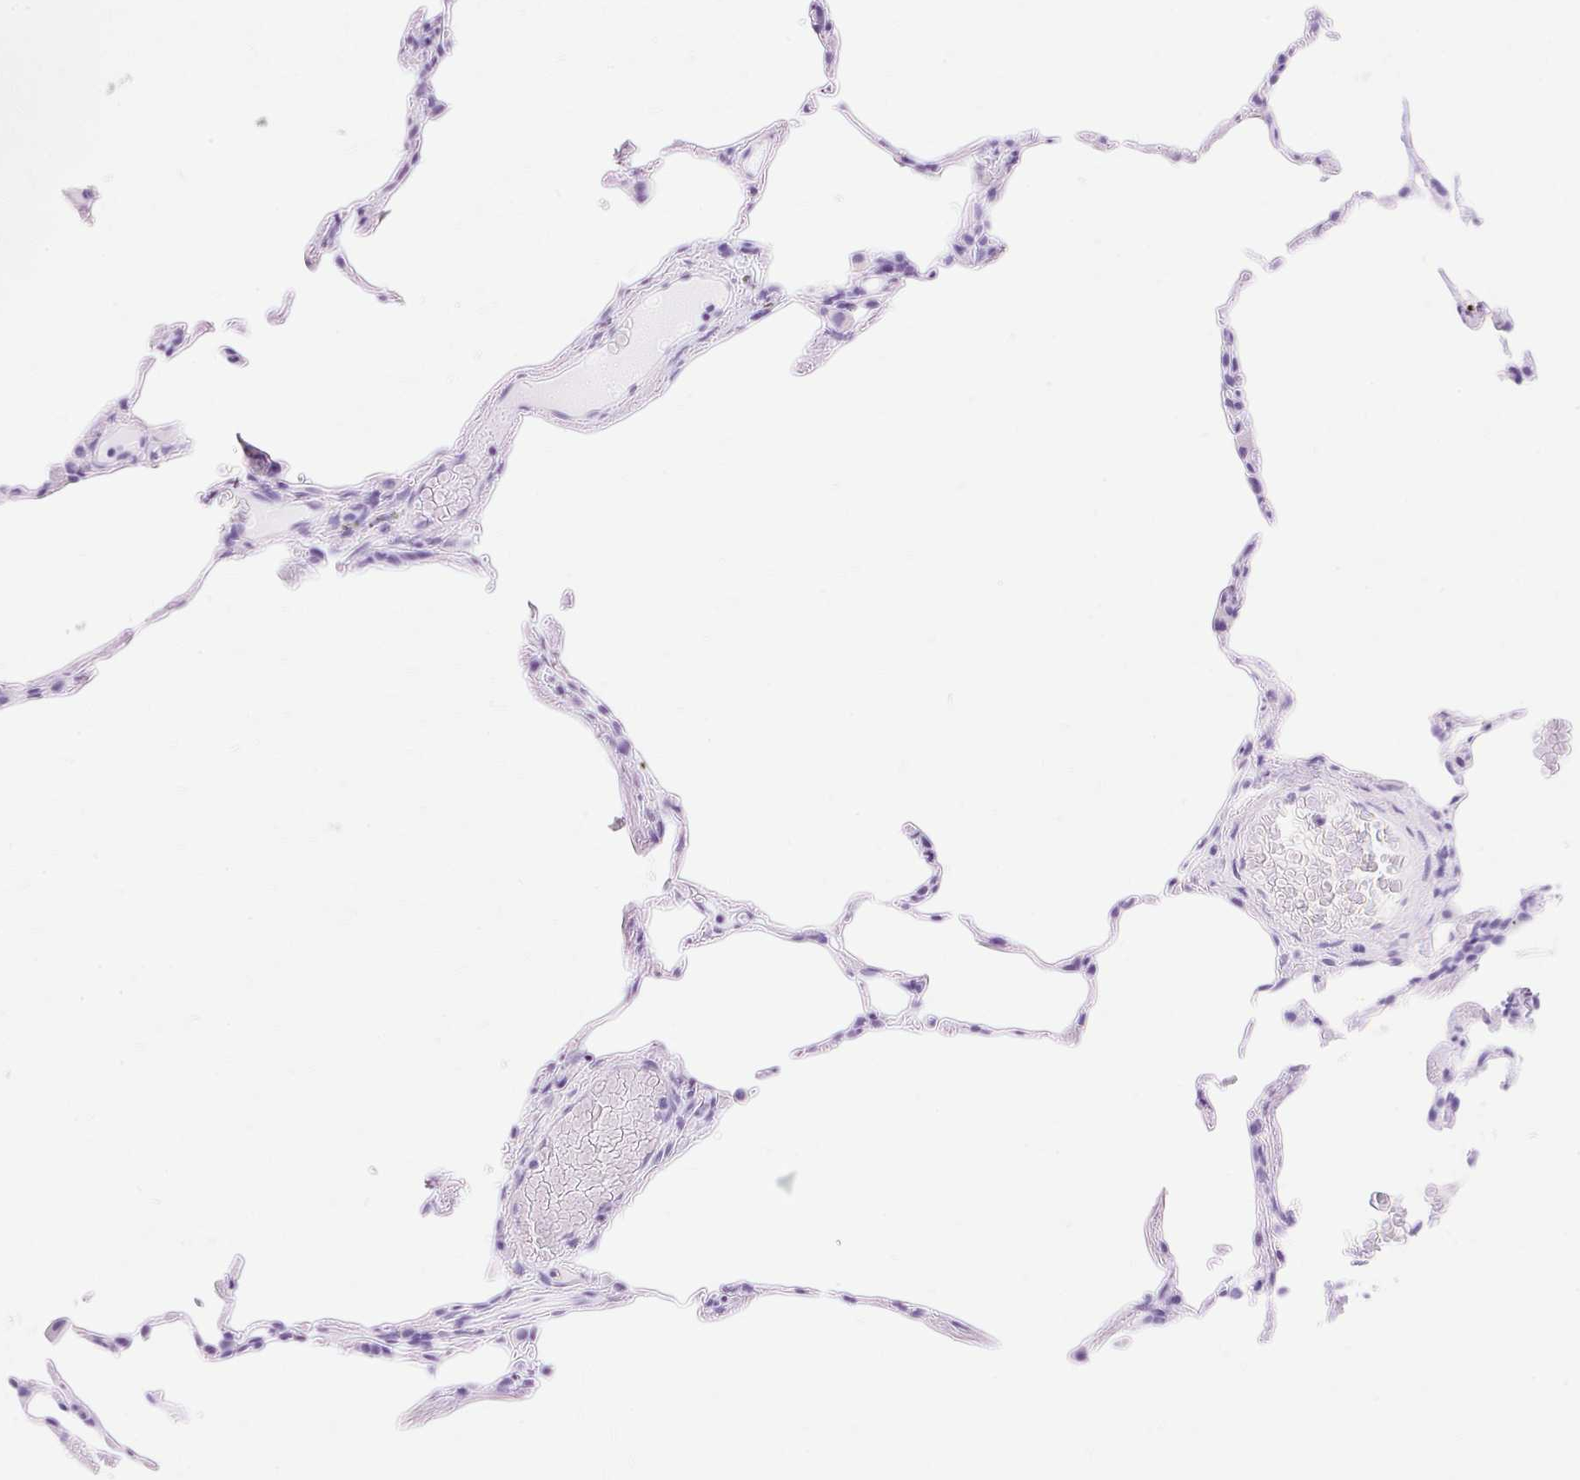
{"staining": {"intensity": "negative", "quantity": "none", "location": "none"}, "tissue": "lung", "cell_type": "Alveolar cells", "image_type": "normal", "snomed": [{"axis": "morphology", "description": "Normal tissue, NOS"}, {"axis": "topography", "description": "Lung"}], "caption": "Human lung stained for a protein using immunohistochemistry (IHC) demonstrates no expression in alveolar cells.", "gene": "MBP", "patient": {"sex": "female", "age": 57}}